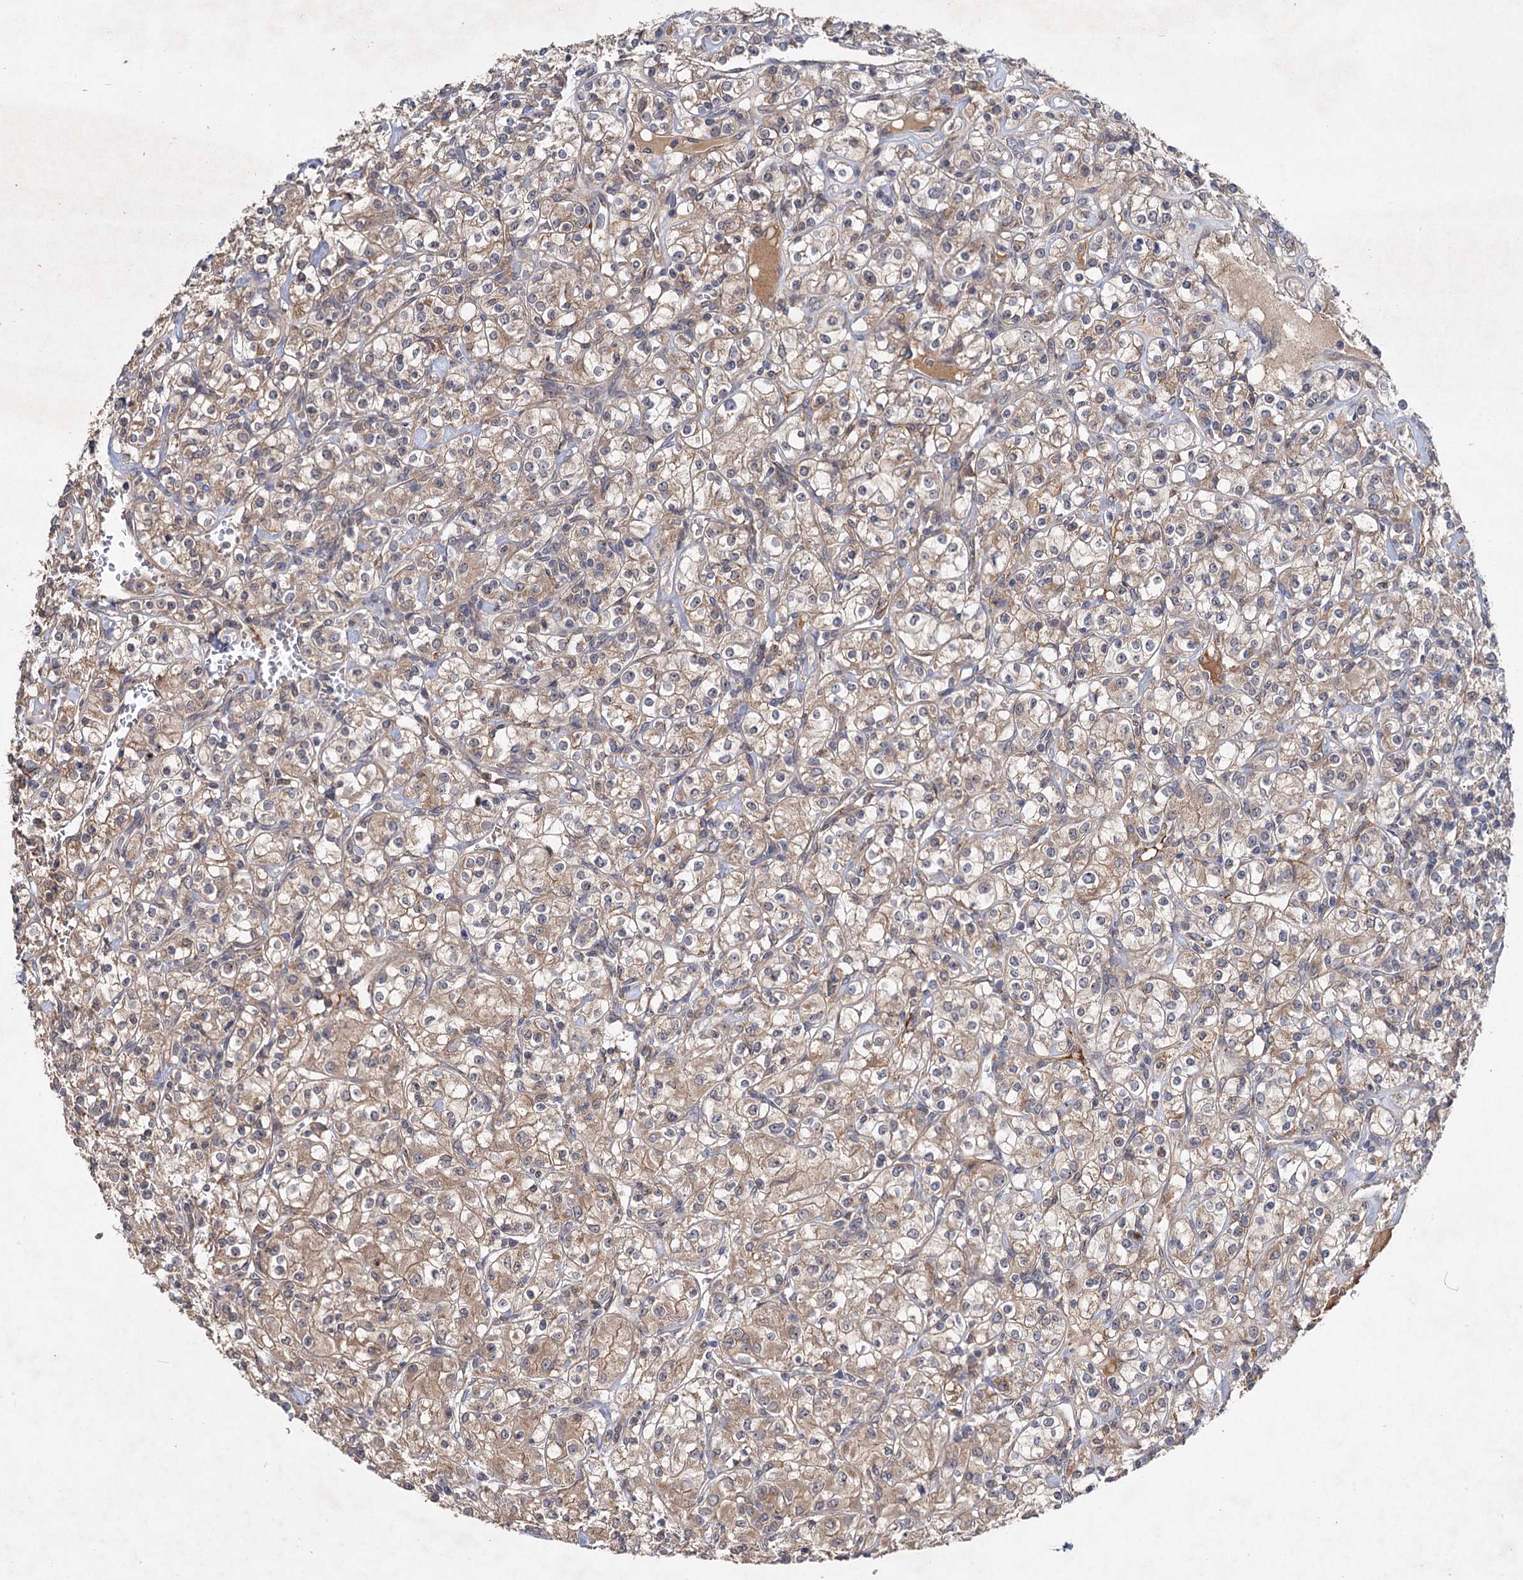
{"staining": {"intensity": "weak", "quantity": ">75%", "location": "cytoplasmic/membranous"}, "tissue": "renal cancer", "cell_type": "Tumor cells", "image_type": "cancer", "snomed": [{"axis": "morphology", "description": "Adenocarcinoma, NOS"}, {"axis": "topography", "description": "Kidney"}], "caption": "The micrograph exhibits immunohistochemical staining of renal cancer. There is weak cytoplasmic/membranous positivity is present in about >75% of tumor cells. (brown staining indicates protein expression, while blue staining denotes nuclei).", "gene": "NUDCD2", "patient": {"sex": "male", "age": 77}}